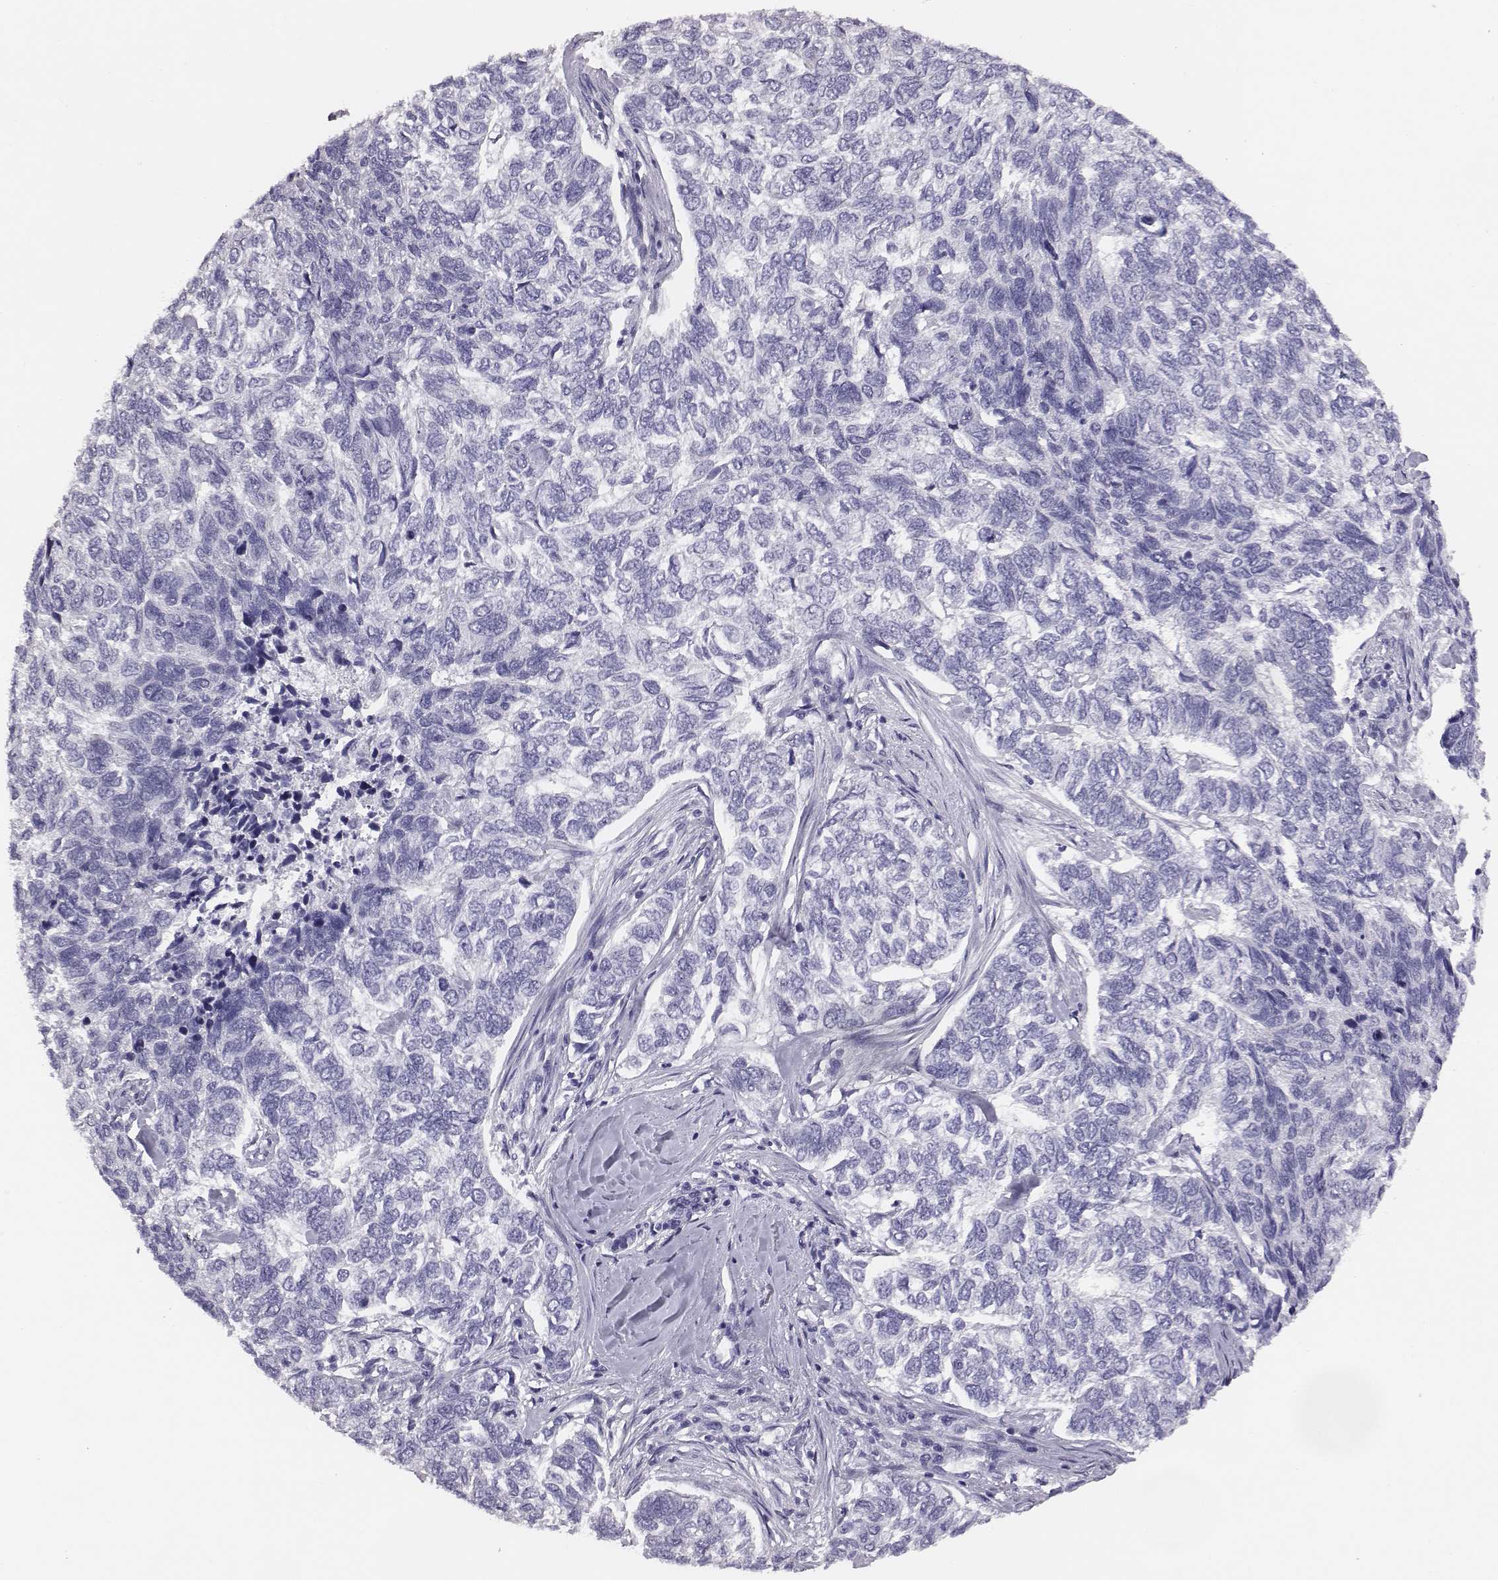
{"staining": {"intensity": "negative", "quantity": "none", "location": "none"}, "tissue": "skin cancer", "cell_type": "Tumor cells", "image_type": "cancer", "snomed": [{"axis": "morphology", "description": "Basal cell carcinoma"}, {"axis": "topography", "description": "Skin"}], "caption": "This is a histopathology image of IHC staining of skin cancer, which shows no expression in tumor cells. (DAB (3,3'-diaminobenzidine) immunohistochemistry, high magnification).", "gene": "ACOD1", "patient": {"sex": "female", "age": 65}}